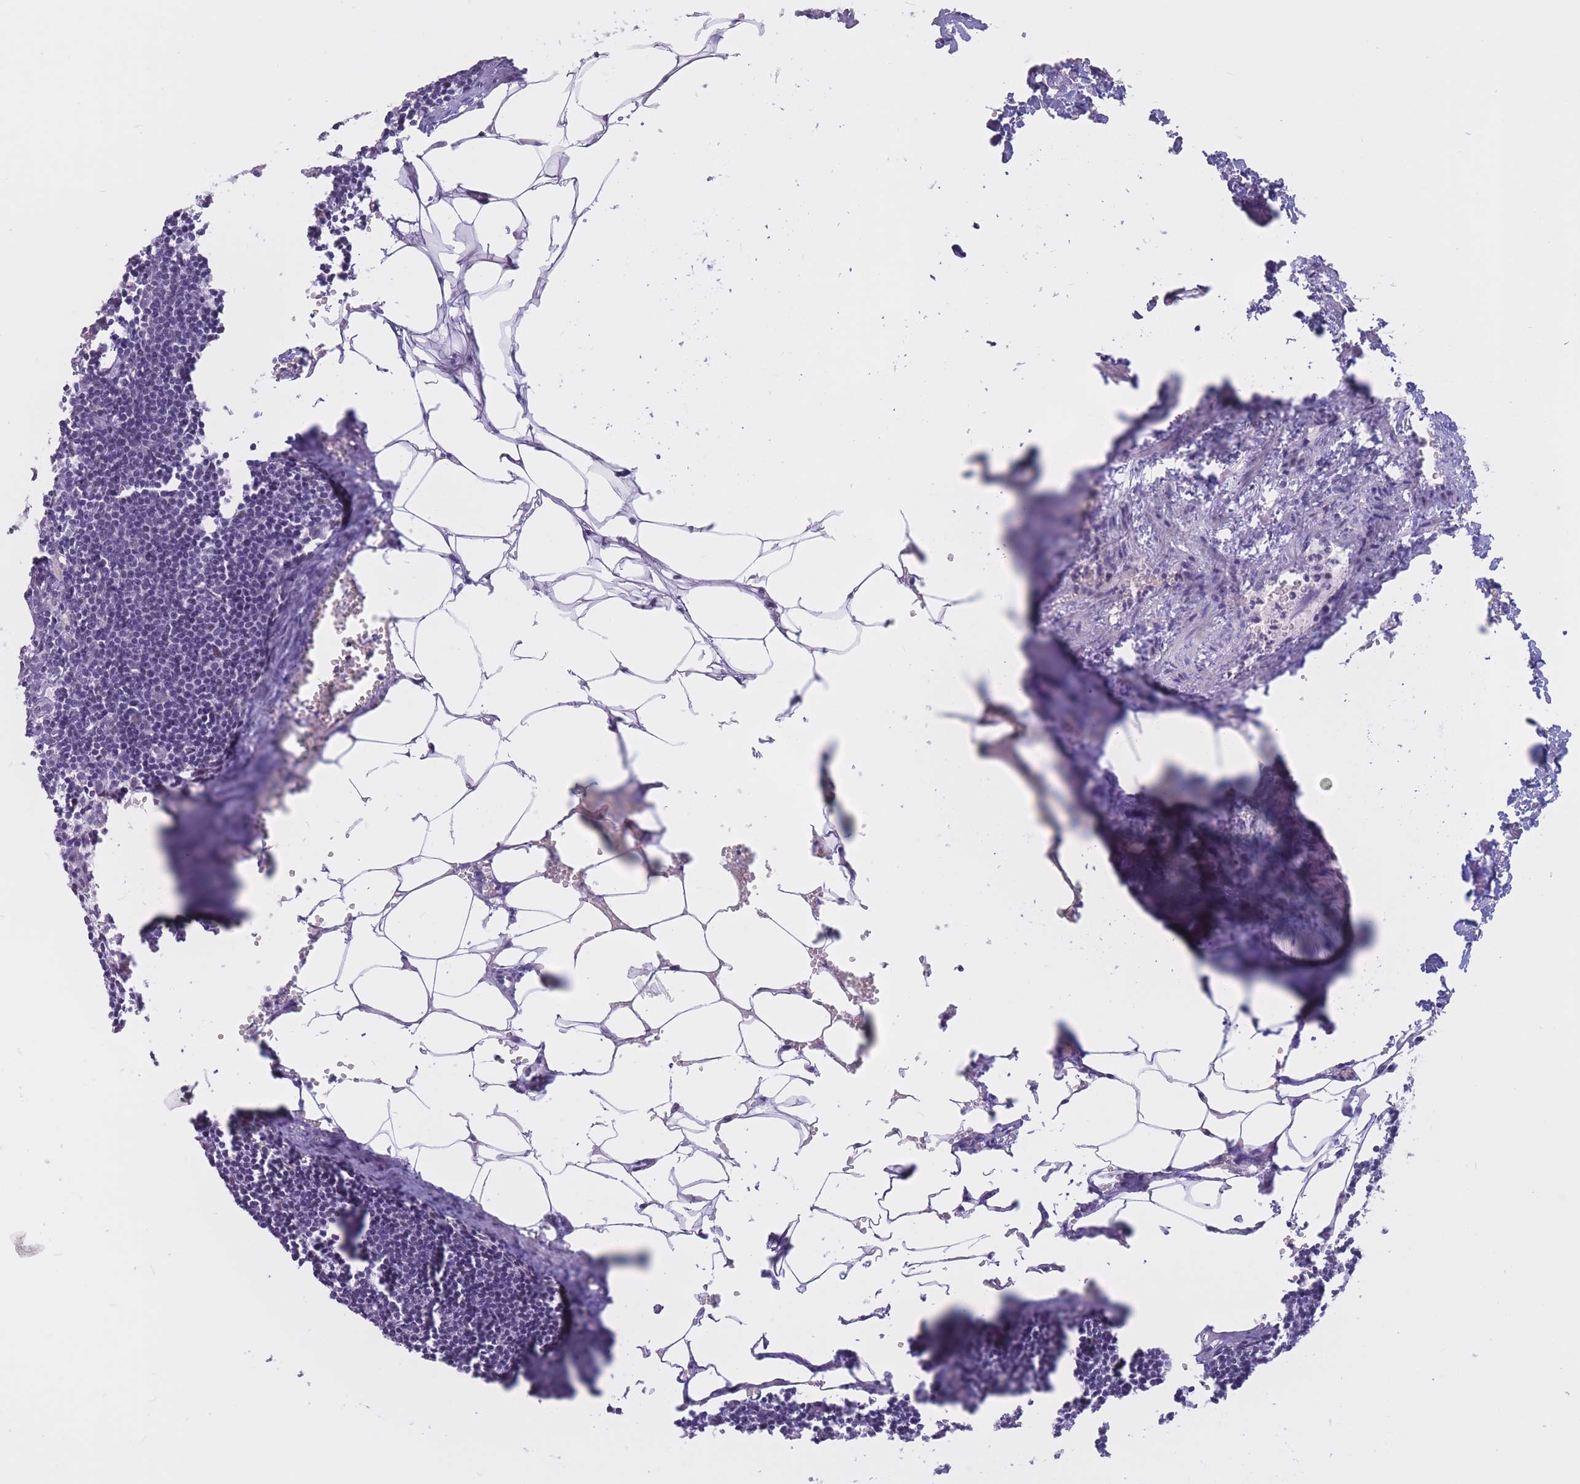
{"staining": {"intensity": "moderate", "quantity": ">75%", "location": "nuclear"}, "tissue": "lymph node", "cell_type": "Germinal center cells", "image_type": "normal", "snomed": [{"axis": "morphology", "description": "Normal tissue, NOS"}, {"axis": "topography", "description": "Lymph node"}], "caption": "Moderate nuclear positivity is present in about >75% of germinal center cells in unremarkable lymph node.", "gene": "NASP", "patient": {"sex": "female", "age": 30}}